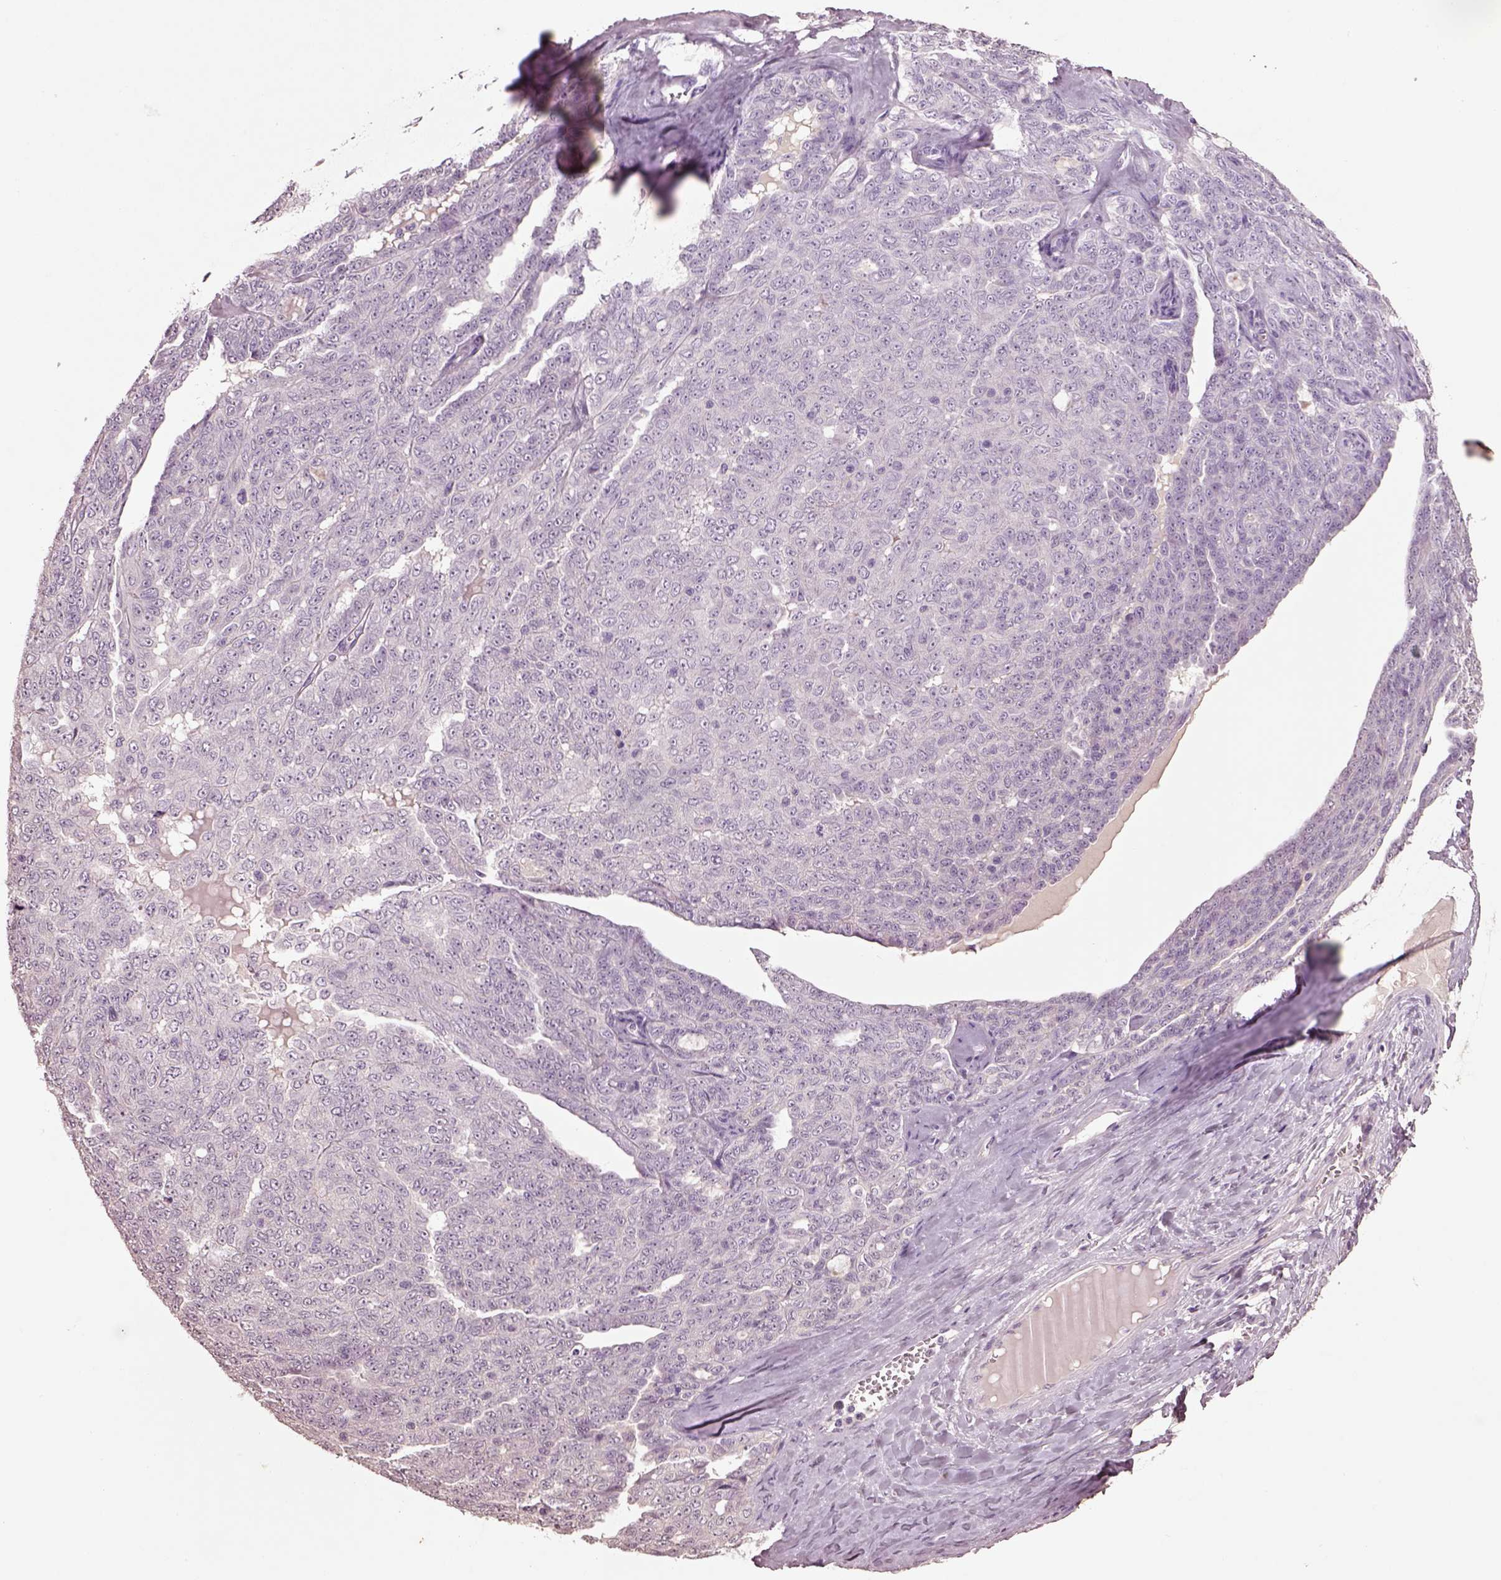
{"staining": {"intensity": "negative", "quantity": "none", "location": "none"}, "tissue": "ovarian cancer", "cell_type": "Tumor cells", "image_type": "cancer", "snomed": [{"axis": "morphology", "description": "Cystadenocarcinoma, serous, NOS"}, {"axis": "topography", "description": "Ovary"}], "caption": "A high-resolution image shows immunohistochemistry staining of ovarian cancer, which demonstrates no significant positivity in tumor cells.", "gene": "KCNIP3", "patient": {"sex": "female", "age": 71}}